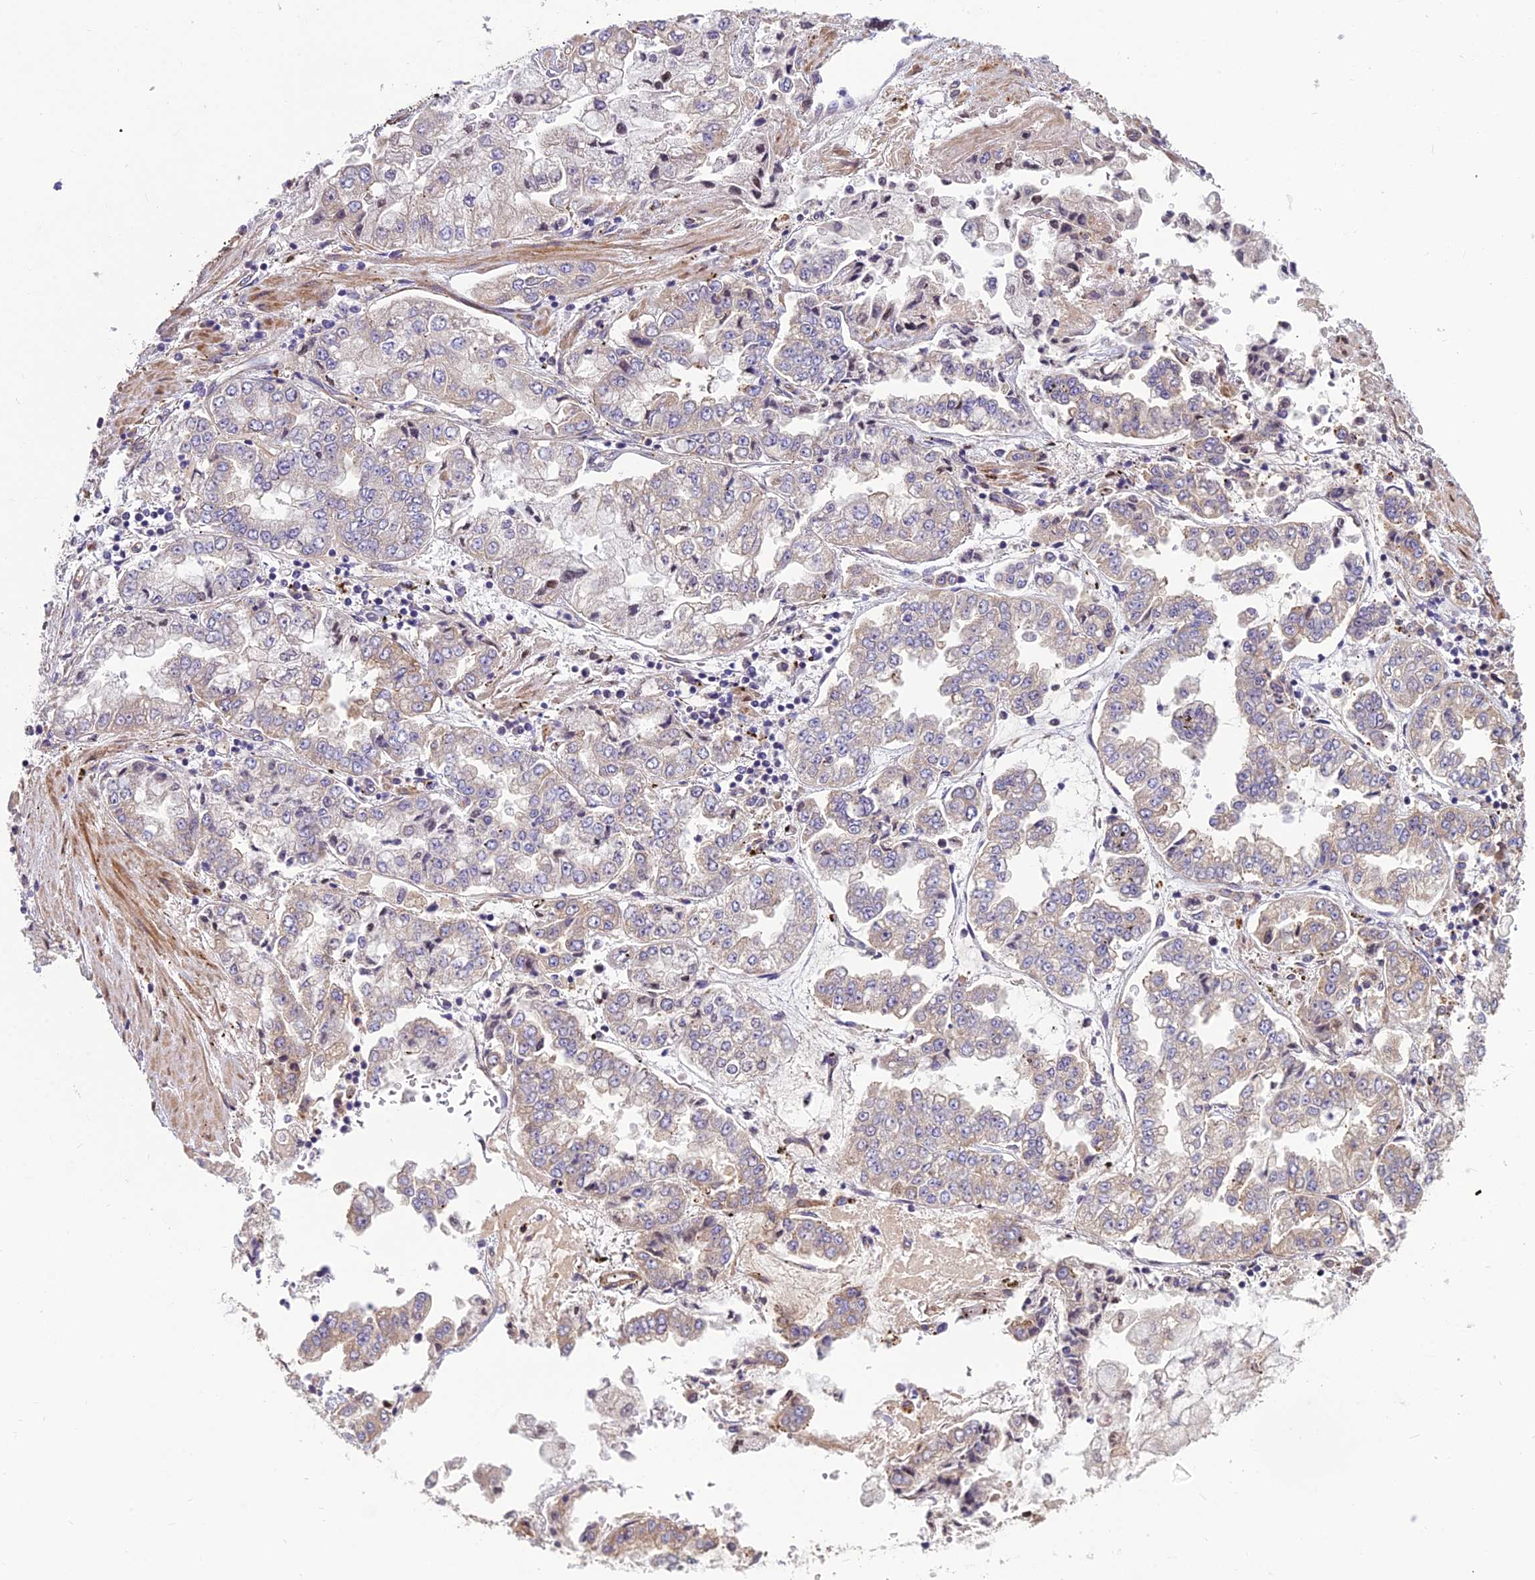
{"staining": {"intensity": "weak", "quantity": "<25%", "location": "cytoplasmic/membranous"}, "tissue": "stomach cancer", "cell_type": "Tumor cells", "image_type": "cancer", "snomed": [{"axis": "morphology", "description": "Adenocarcinoma, NOS"}, {"axis": "topography", "description": "Stomach"}], "caption": "Tumor cells are negative for brown protein staining in adenocarcinoma (stomach).", "gene": "SPDL1", "patient": {"sex": "male", "age": 76}}